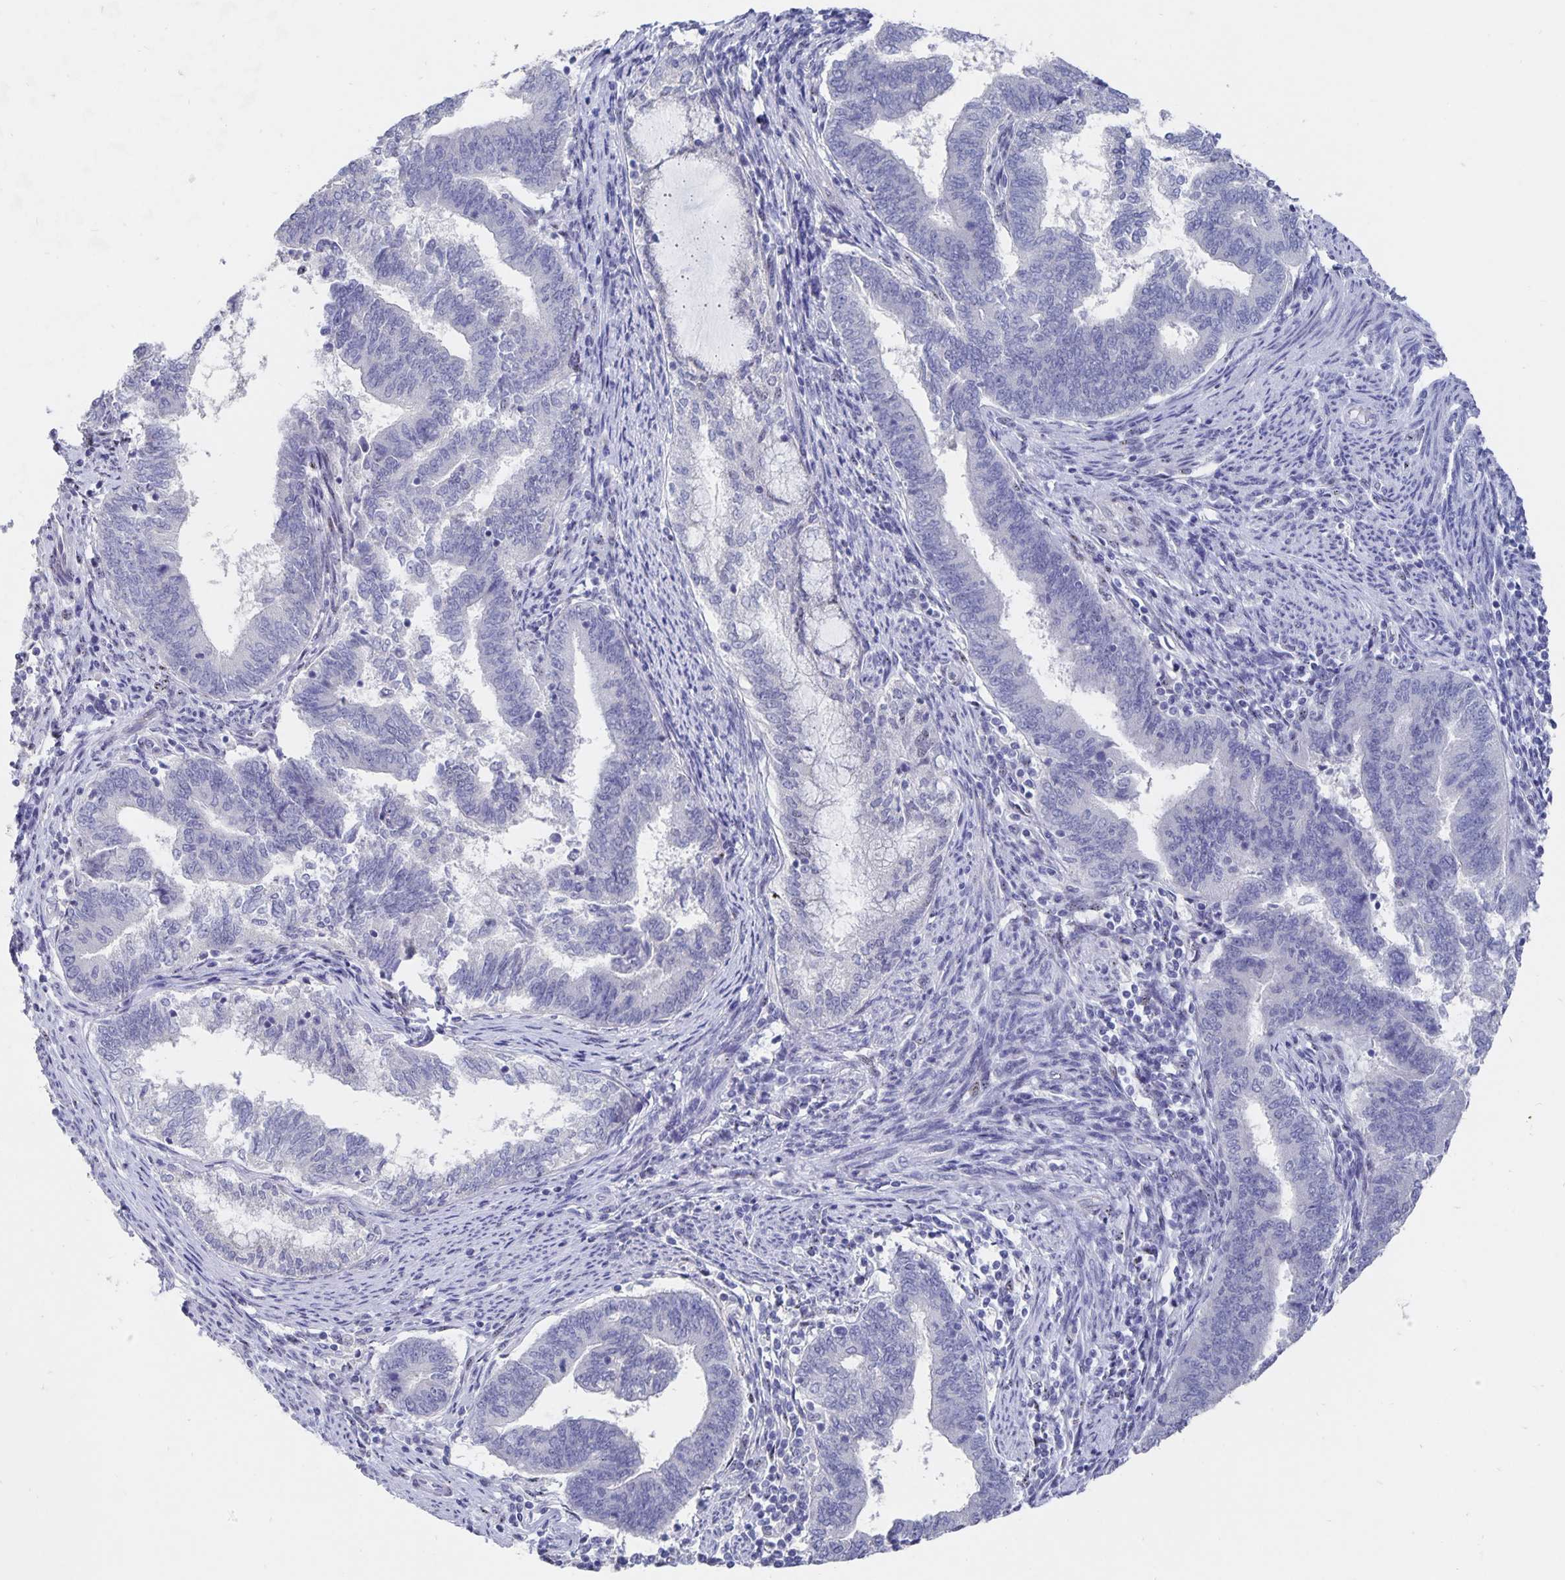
{"staining": {"intensity": "negative", "quantity": "none", "location": "none"}, "tissue": "endometrial cancer", "cell_type": "Tumor cells", "image_type": "cancer", "snomed": [{"axis": "morphology", "description": "Adenocarcinoma, NOS"}, {"axis": "topography", "description": "Endometrium"}], "caption": "An IHC photomicrograph of endometrial cancer (adenocarcinoma) is shown. There is no staining in tumor cells of endometrial cancer (adenocarcinoma). (Brightfield microscopy of DAB (3,3'-diaminobenzidine) immunohistochemistry (IHC) at high magnification).", "gene": "SMOC1", "patient": {"sex": "female", "age": 65}}